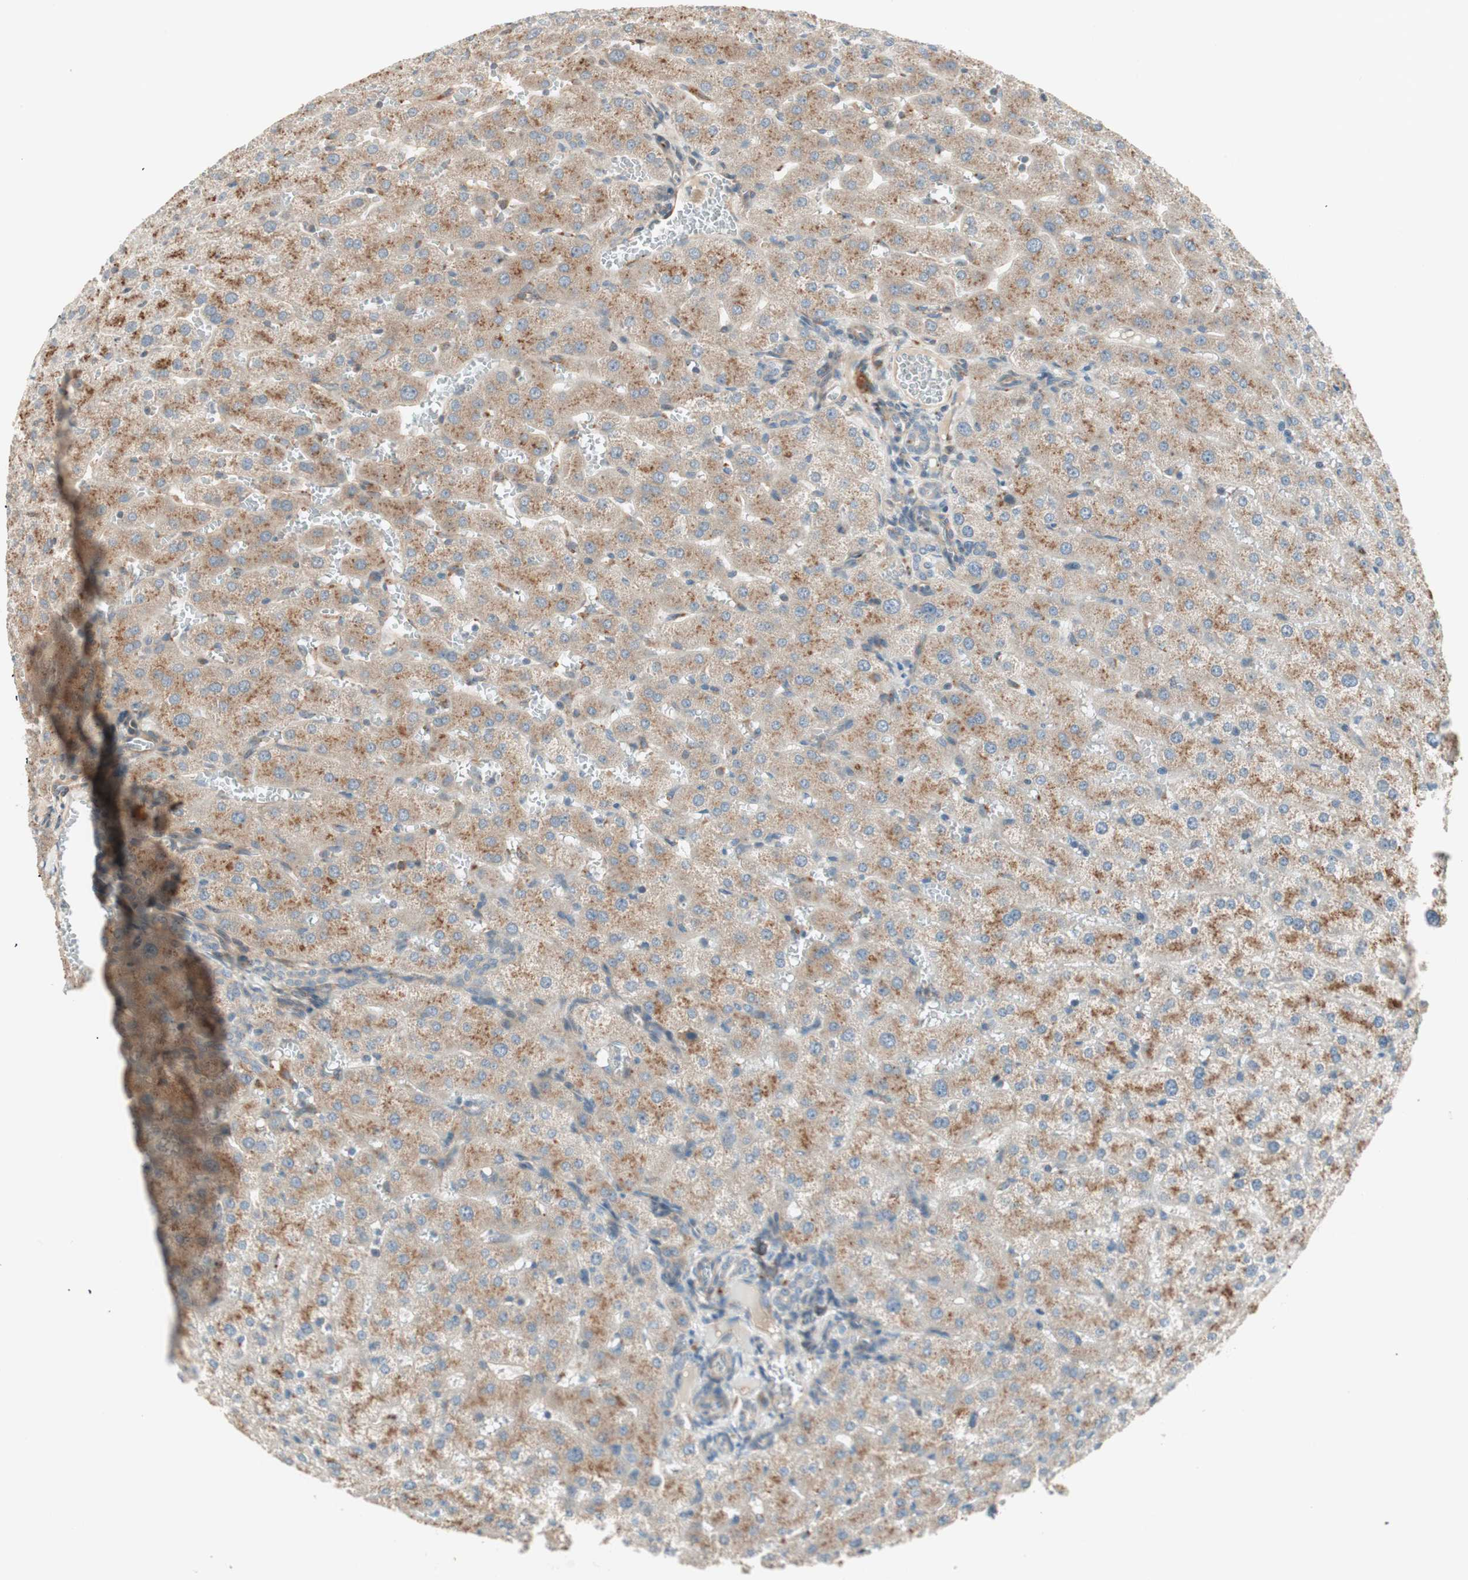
{"staining": {"intensity": "negative", "quantity": "none", "location": "none"}, "tissue": "liver", "cell_type": "Cholangiocytes", "image_type": "normal", "snomed": [{"axis": "morphology", "description": "Normal tissue, NOS"}, {"axis": "morphology", "description": "Fibrosis, NOS"}, {"axis": "topography", "description": "Liver"}], "caption": "Photomicrograph shows no significant protein positivity in cholangiocytes of unremarkable liver.", "gene": "SFRP1", "patient": {"sex": "female", "age": 29}}